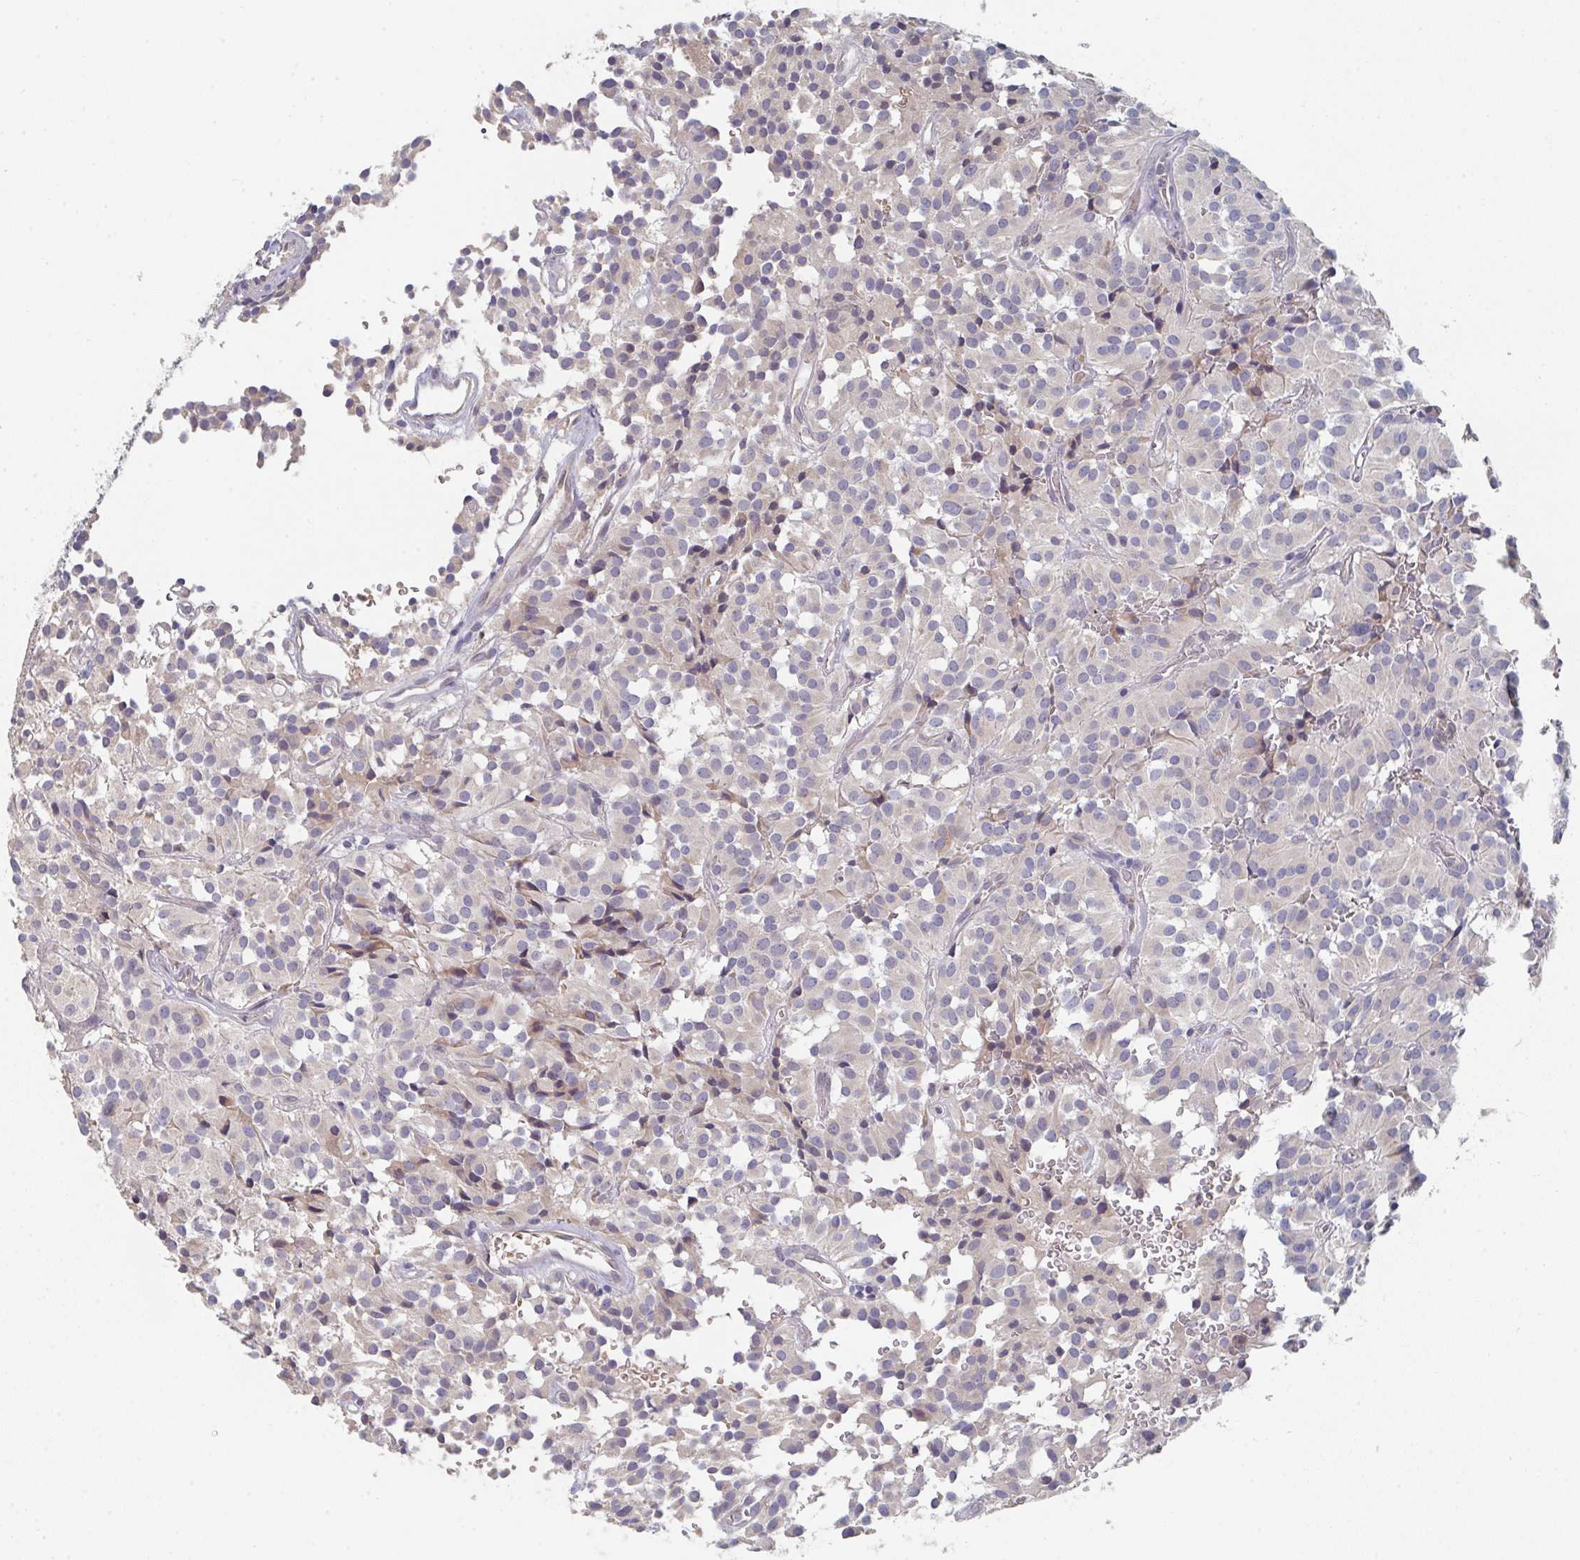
{"staining": {"intensity": "negative", "quantity": "none", "location": "none"}, "tissue": "glioma", "cell_type": "Tumor cells", "image_type": "cancer", "snomed": [{"axis": "morphology", "description": "Glioma, malignant, Low grade"}, {"axis": "topography", "description": "Brain"}], "caption": "Protein analysis of malignant glioma (low-grade) demonstrates no significant expression in tumor cells. (Stains: DAB immunohistochemistry with hematoxylin counter stain, Microscopy: brightfield microscopy at high magnification).", "gene": "ELOVL1", "patient": {"sex": "male", "age": 42}}